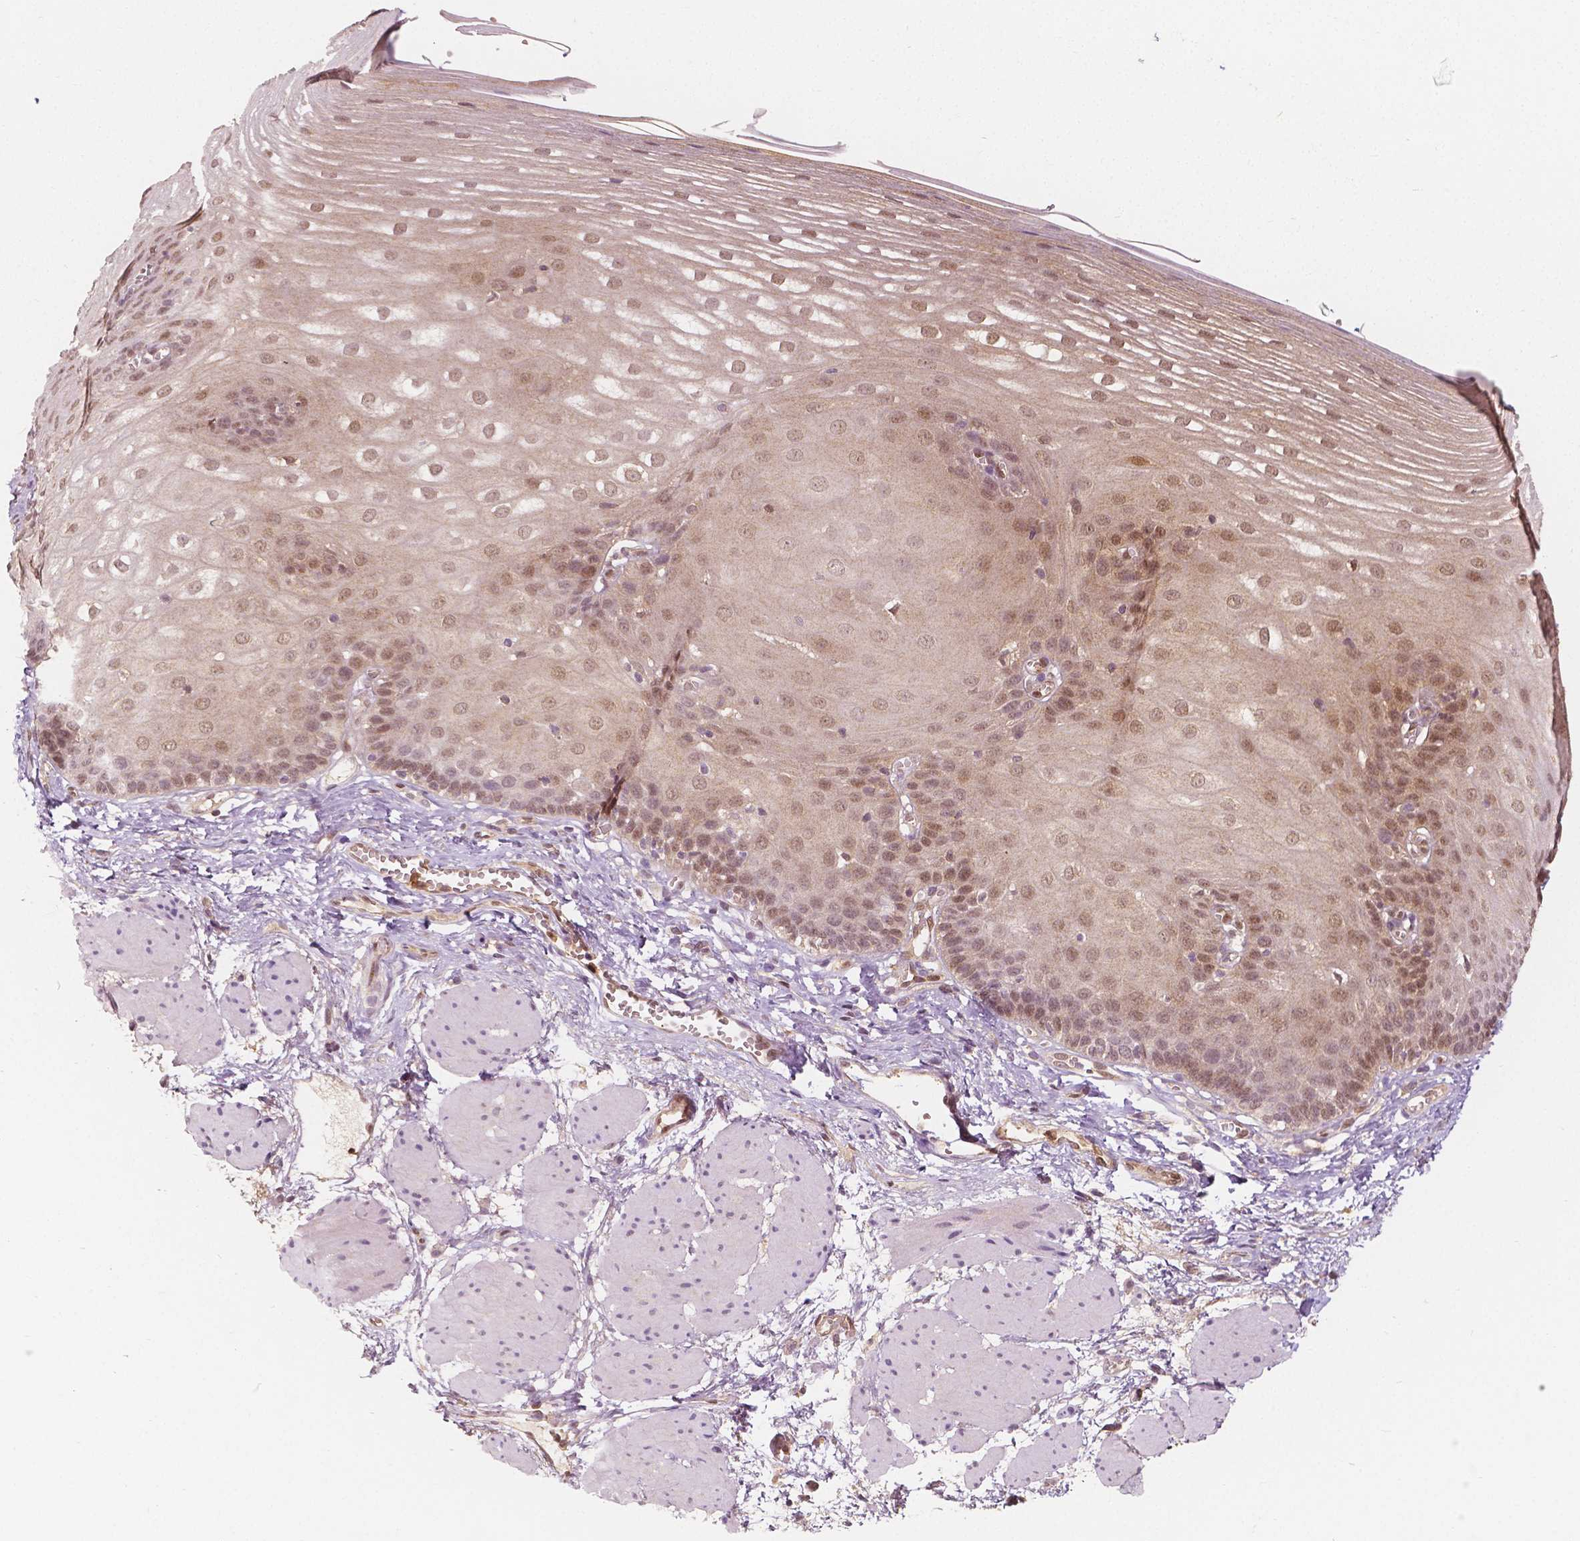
{"staining": {"intensity": "moderate", "quantity": "25%-75%", "location": "nuclear"}, "tissue": "esophagus", "cell_type": "Squamous epithelial cells", "image_type": "normal", "snomed": [{"axis": "morphology", "description": "Normal tissue, NOS"}, {"axis": "topography", "description": "Esophagus"}], "caption": "This photomicrograph displays immunohistochemistry staining of benign esophagus, with medium moderate nuclear staining in about 25%-75% of squamous epithelial cells.", "gene": "NAPRT", "patient": {"sex": "male", "age": 62}}